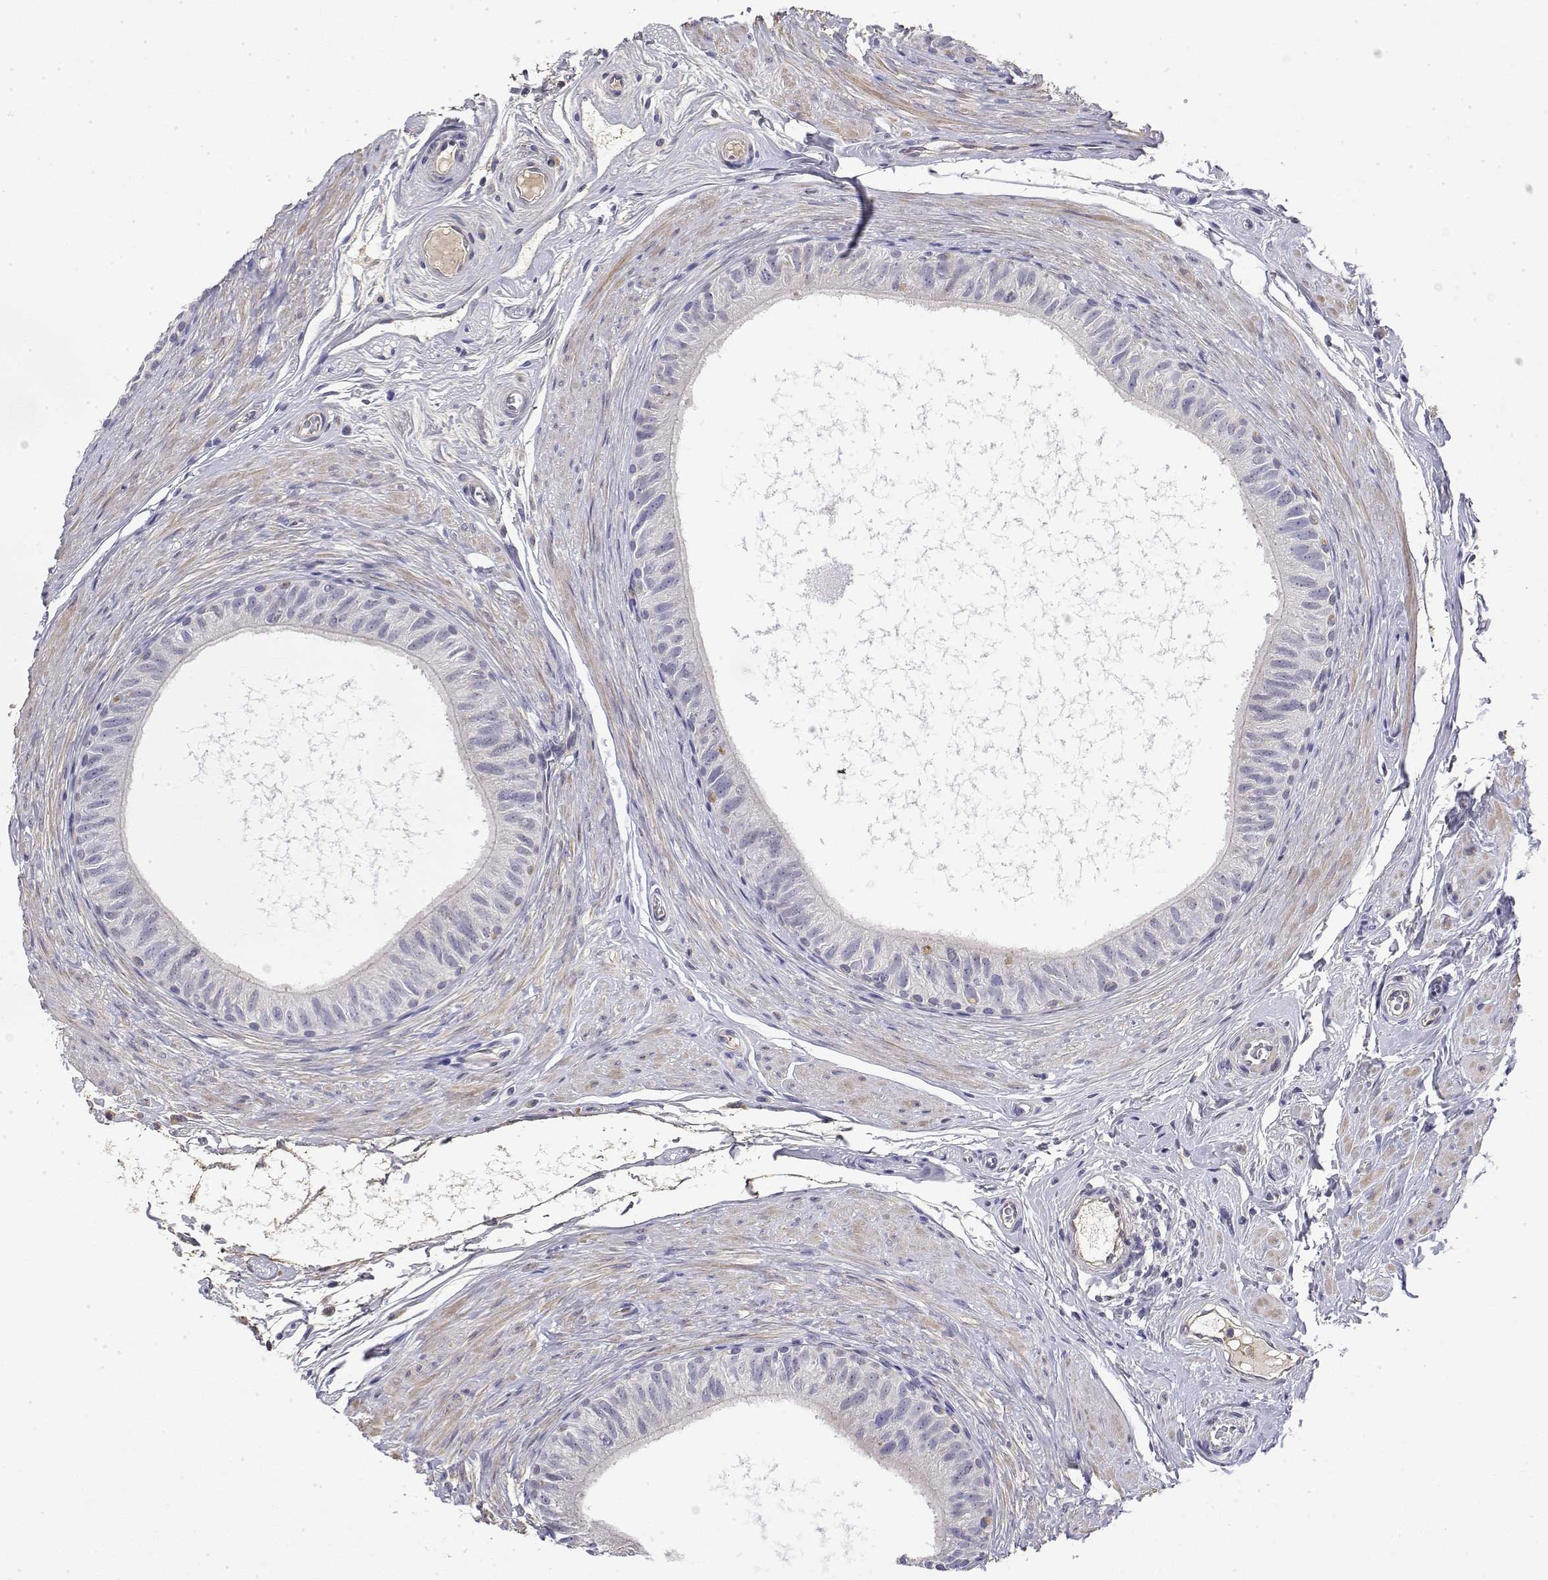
{"staining": {"intensity": "negative", "quantity": "none", "location": "none"}, "tissue": "epididymis", "cell_type": "Glandular cells", "image_type": "normal", "snomed": [{"axis": "morphology", "description": "Normal tissue, NOS"}, {"axis": "topography", "description": "Epididymis"}], "caption": "This is a micrograph of immunohistochemistry staining of unremarkable epididymis, which shows no staining in glandular cells.", "gene": "GGACT", "patient": {"sex": "male", "age": 36}}